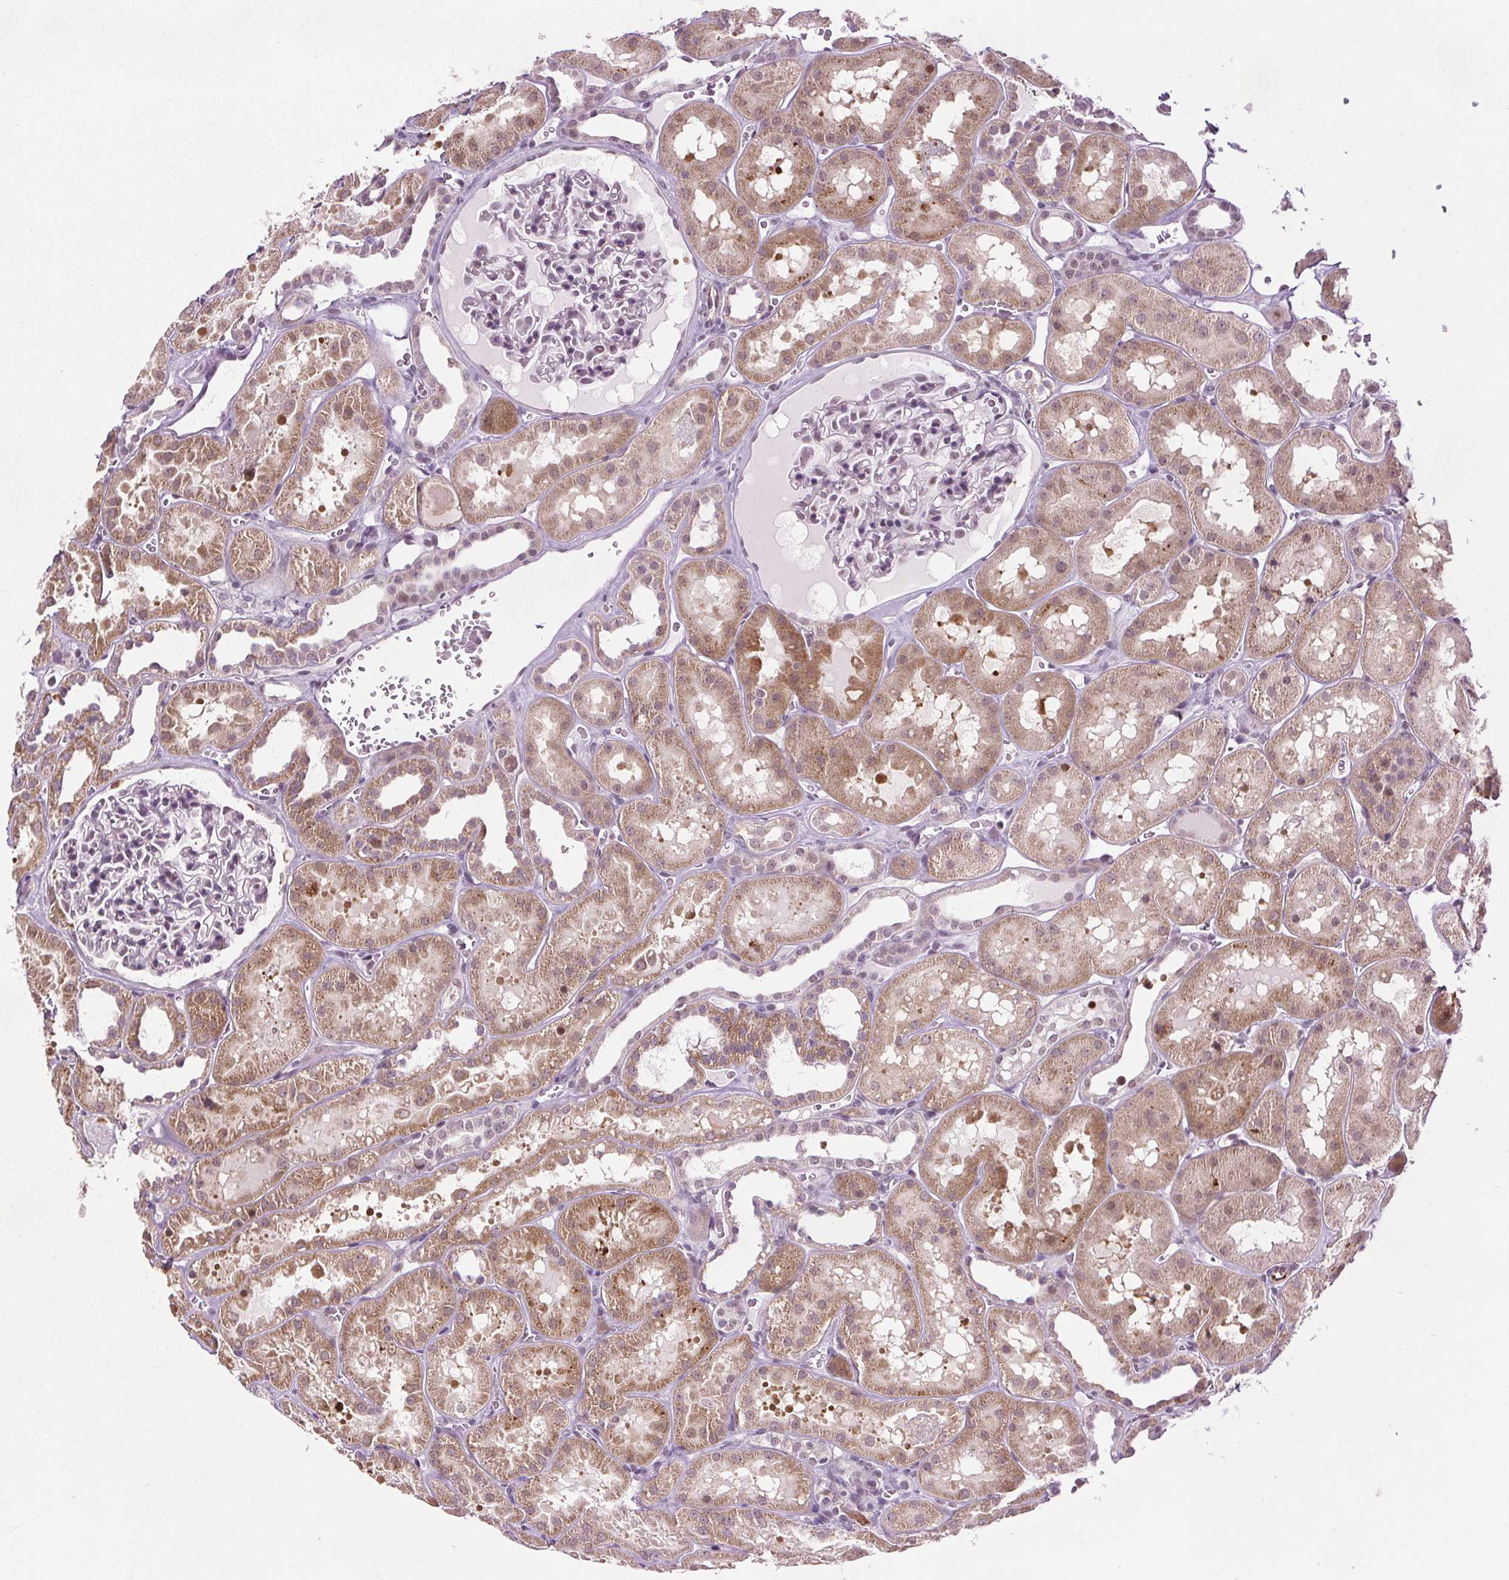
{"staining": {"intensity": "negative", "quantity": "none", "location": "none"}, "tissue": "kidney", "cell_type": "Cells in glomeruli", "image_type": "normal", "snomed": [{"axis": "morphology", "description": "Normal tissue, NOS"}, {"axis": "topography", "description": "Kidney"}], "caption": "This photomicrograph is of benign kidney stained with IHC to label a protein in brown with the nuclei are counter-stained blue. There is no expression in cells in glomeruli.", "gene": "CEBPA", "patient": {"sex": "female", "age": 41}}